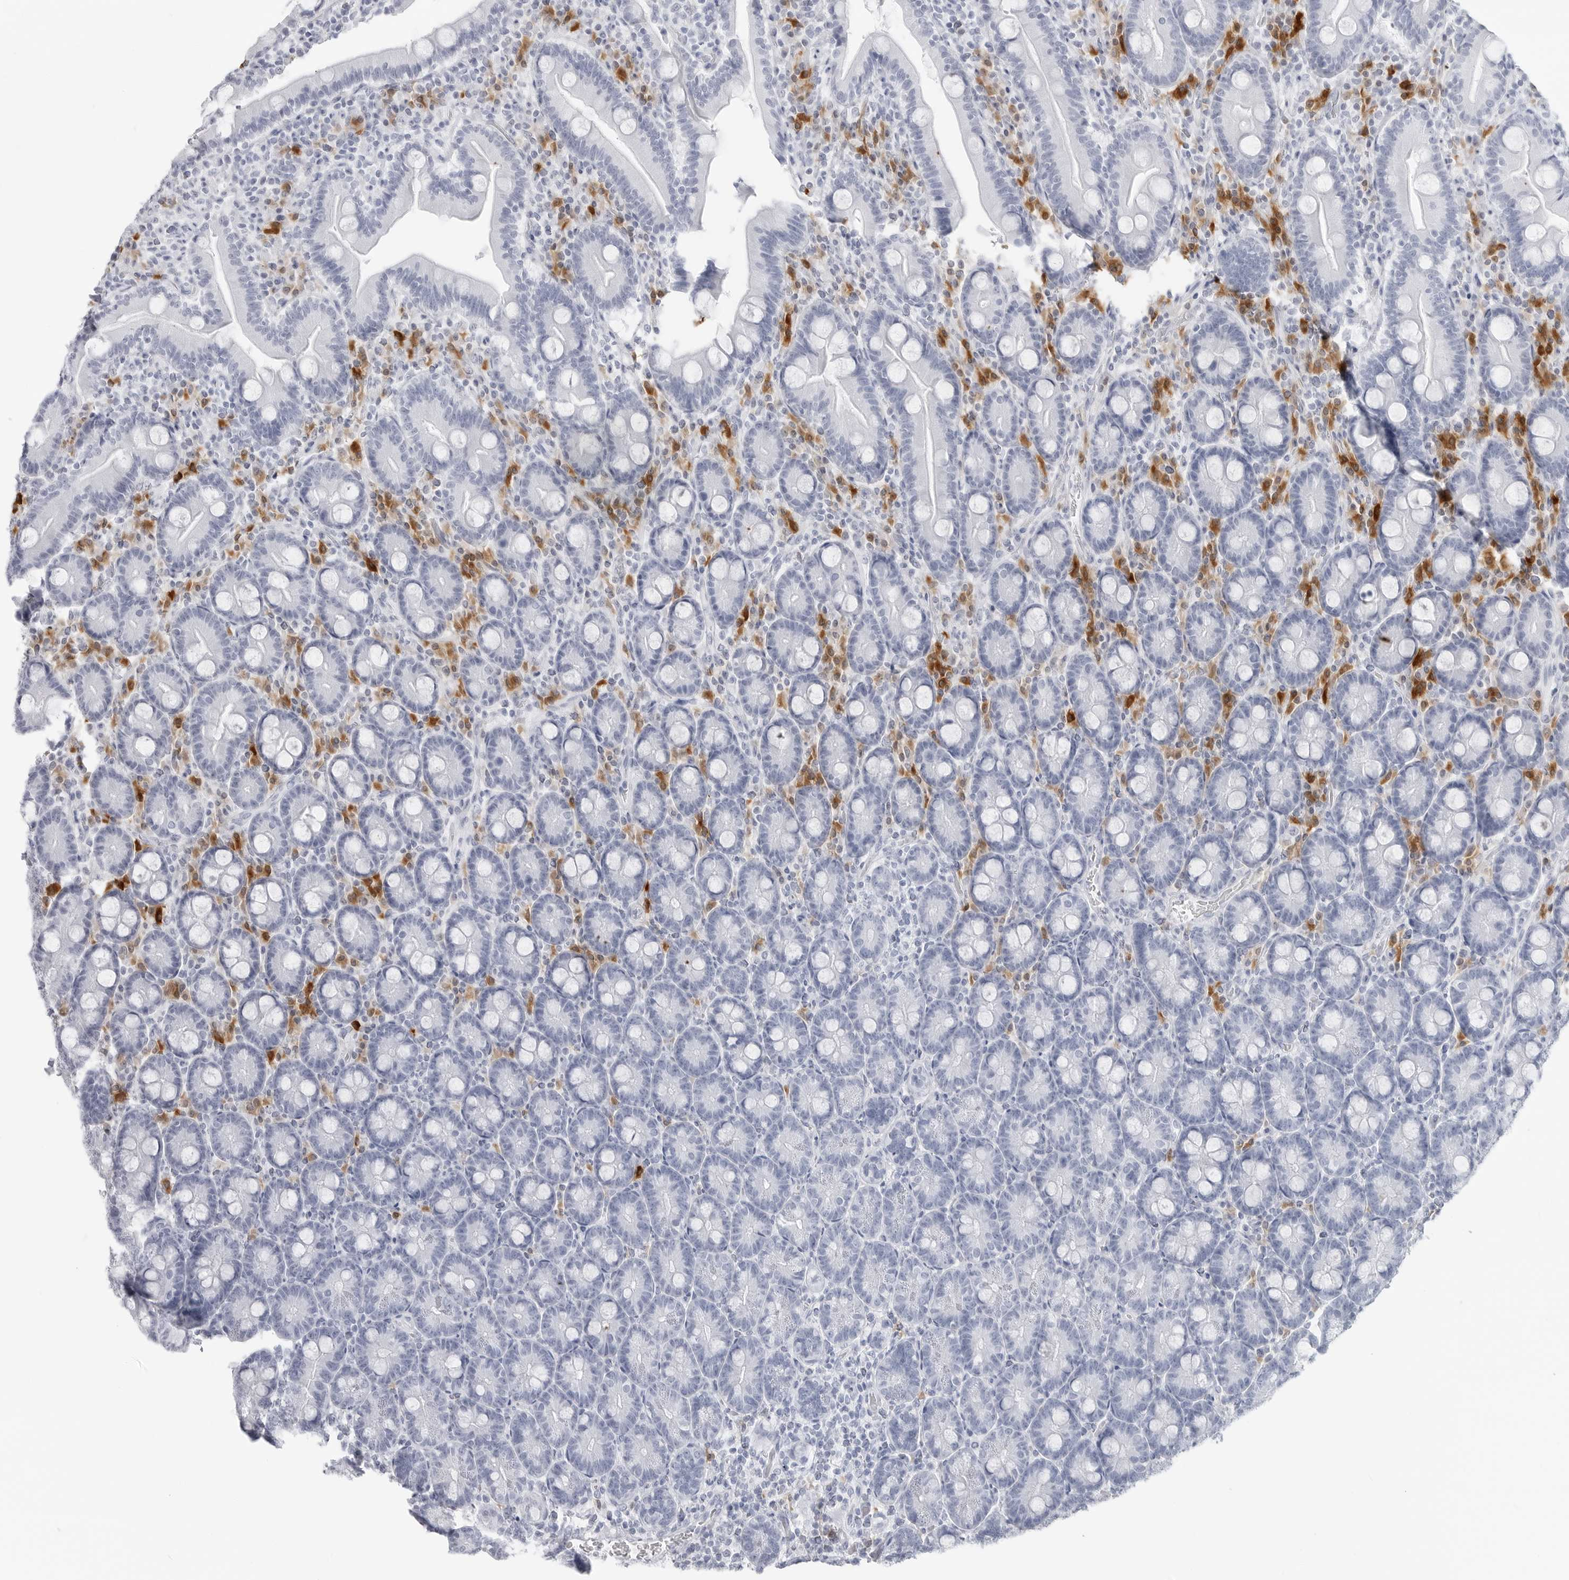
{"staining": {"intensity": "negative", "quantity": "none", "location": "none"}, "tissue": "duodenum", "cell_type": "Glandular cells", "image_type": "normal", "snomed": [{"axis": "morphology", "description": "Normal tissue, NOS"}, {"axis": "topography", "description": "Duodenum"}], "caption": "An immunohistochemistry (IHC) image of benign duodenum is shown. There is no staining in glandular cells of duodenum.", "gene": "AMPD1", "patient": {"sex": "male", "age": 35}}